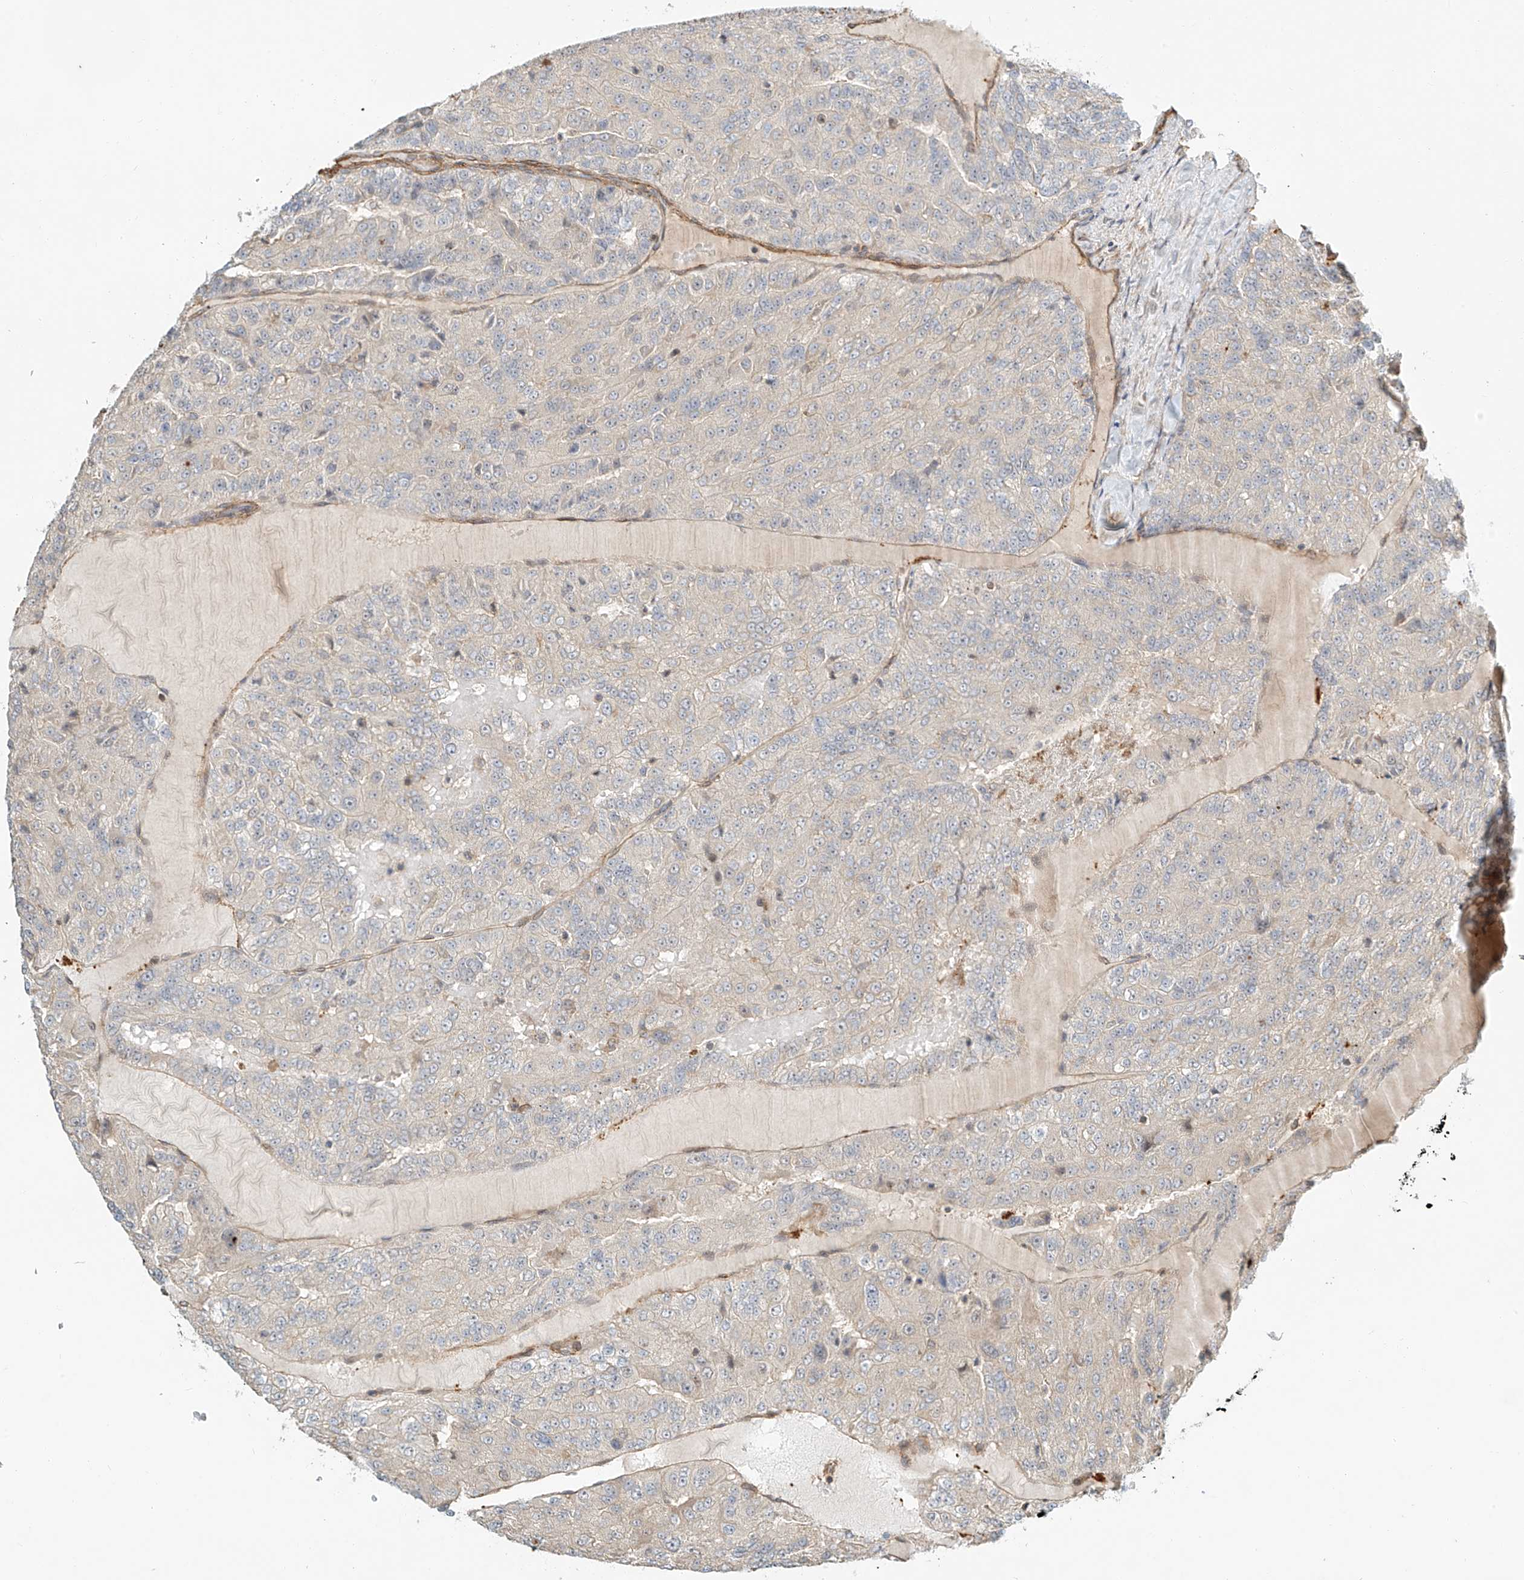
{"staining": {"intensity": "negative", "quantity": "none", "location": "none"}, "tissue": "renal cancer", "cell_type": "Tumor cells", "image_type": "cancer", "snomed": [{"axis": "morphology", "description": "Adenocarcinoma, NOS"}, {"axis": "topography", "description": "Kidney"}], "caption": "Image shows no protein staining in tumor cells of renal cancer (adenocarcinoma) tissue. (Stains: DAB (3,3'-diaminobenzidine) immunohistochemistry (IHC) with hematoxylin counter stain, Microscopy: brightfield microscopy at high magnification).", "gene": "CSMD3", "patient": {"sex": "female", "age": 63}}